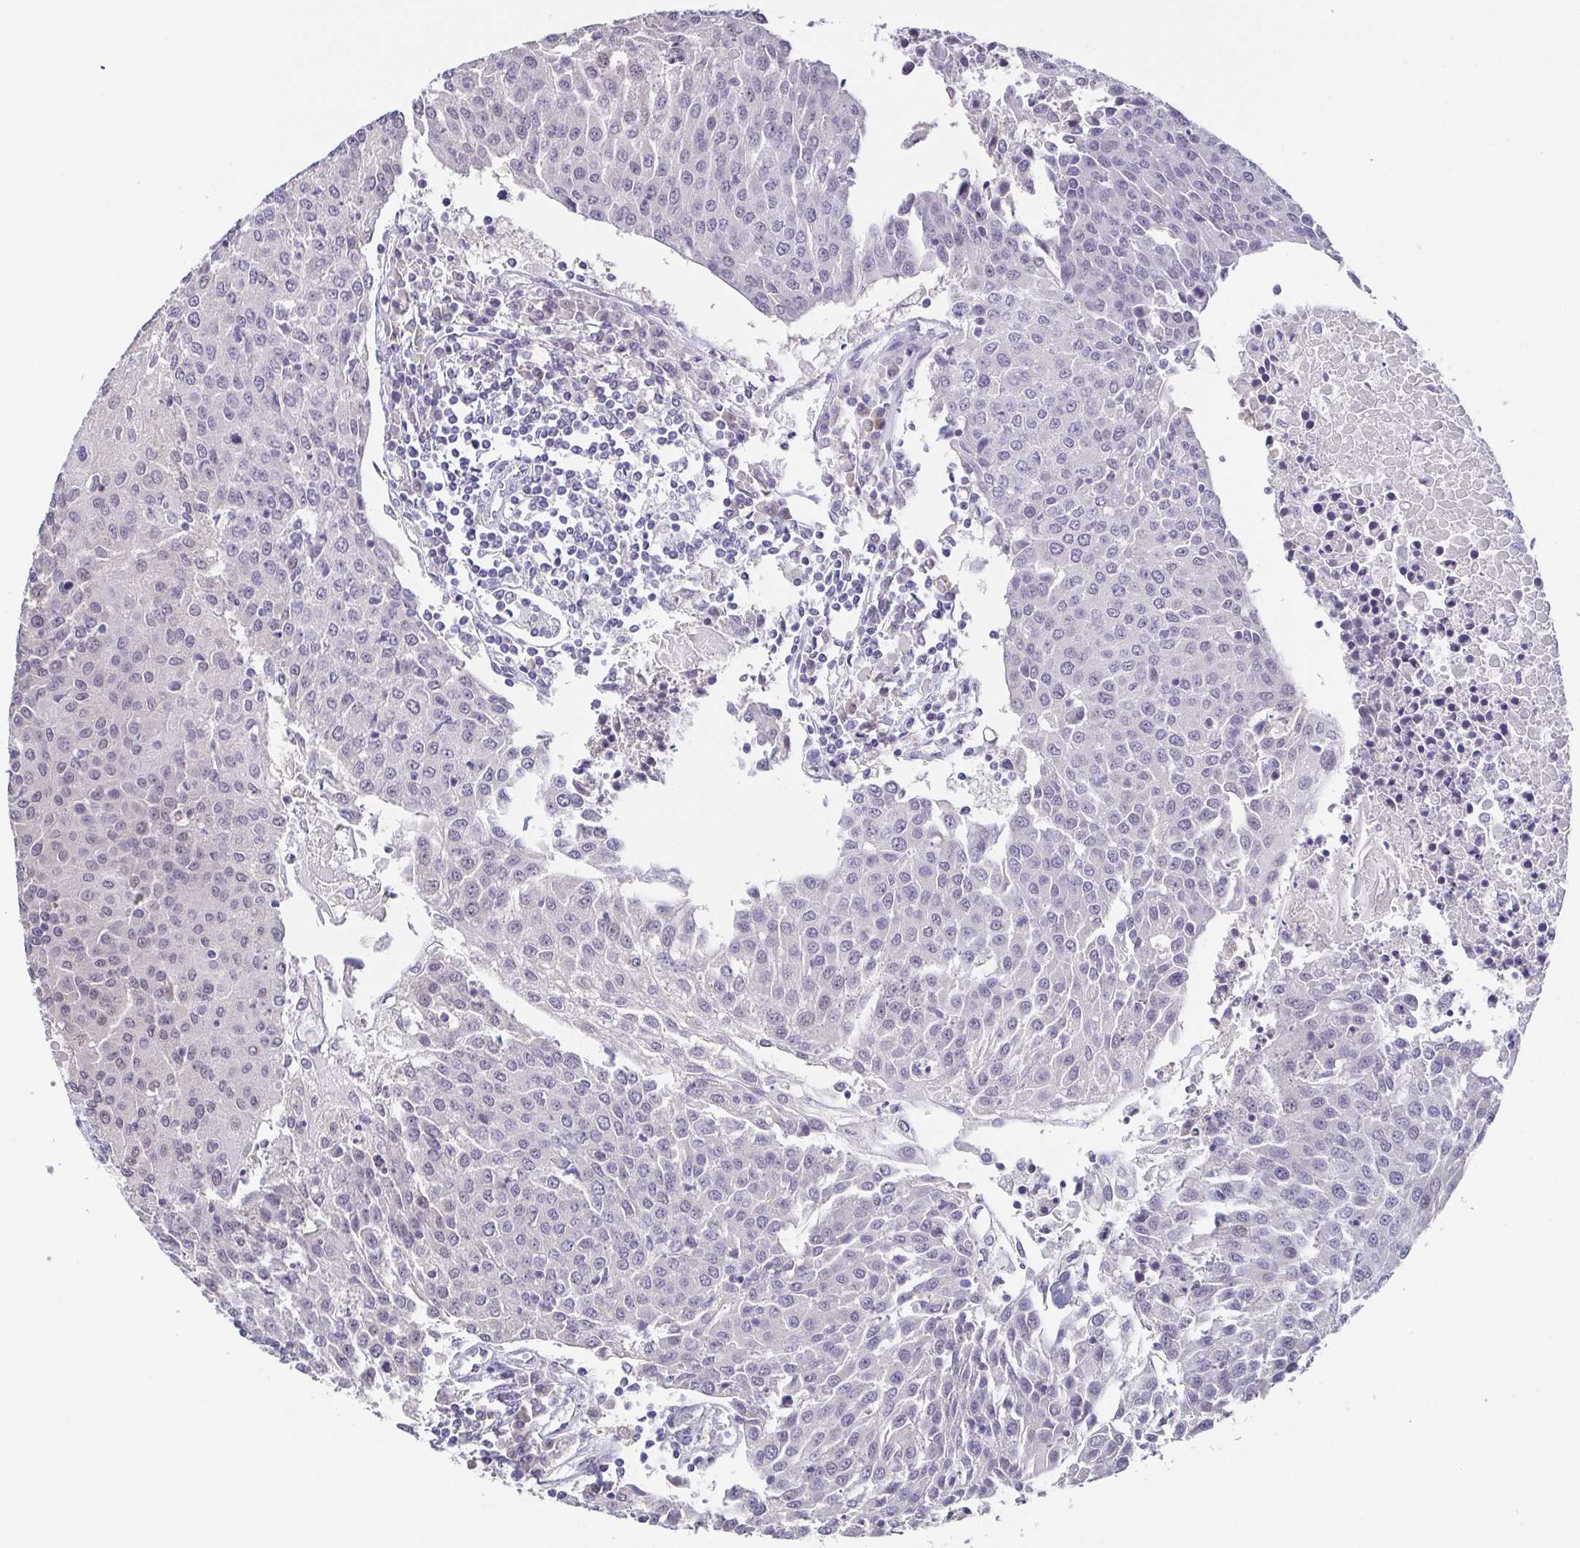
{"staining": {"intensity": "negative", "quantity": "none", "location": "none"}, "tissue": "urothelial cancer", "cell_type": "Tumor cells", "image_type": "cancer", "snomed": [{"axis": "morphology", "description": "Urothelial carcinoma, High grade"}, {"axis": "topography", "description": "Urinary bladder"}], "caption": "An immunohistochemistry (IHC) histopathology image of high-grade urothelial carcinoma is shown. There is no staining in tumor cells of high-grade urothelial carcinoma.", "gene": "NEFH", "patient": {"sex": "female", "age": 85}}